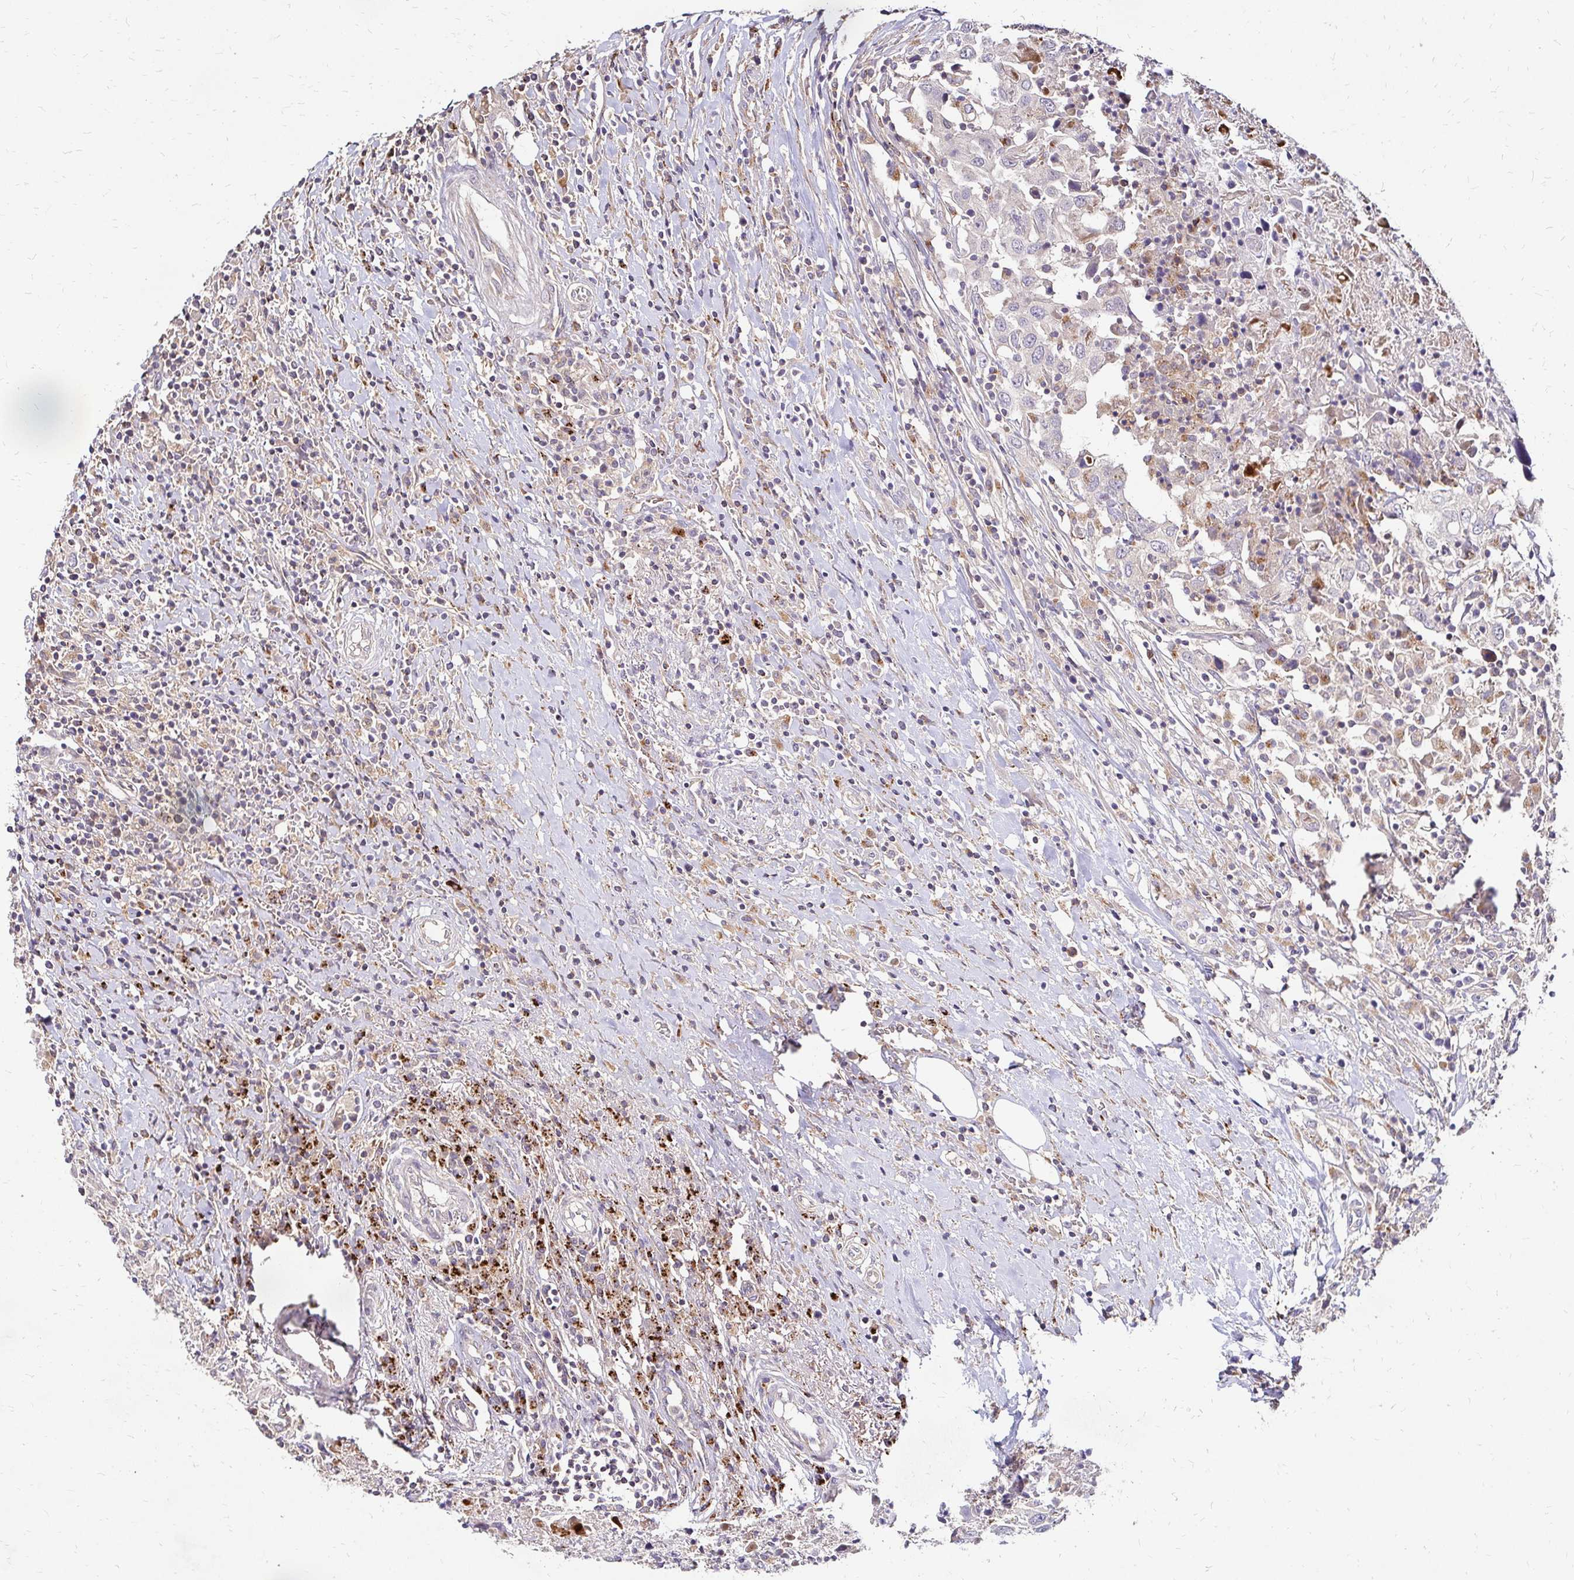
{"staining": {"intensity": "negative", "quantity": "none", "location": "none"}, "tissue": "urothelial cancer", "cell_type": "Tumor cells", "image_type": "cancer", "snomed": [{"axis": "morphology", "description": "Urothelial carcinoma, High grade"}, {"axis": "topography", "description": "Urinary bladder"}], "caption": "The image reveals no significant positivity in tumor cells of urothelial cancer. (IHC, brightfield microscopy, high magnification).", "gene": "IDUA", "patient": {"sex": "male", "age": 61}}